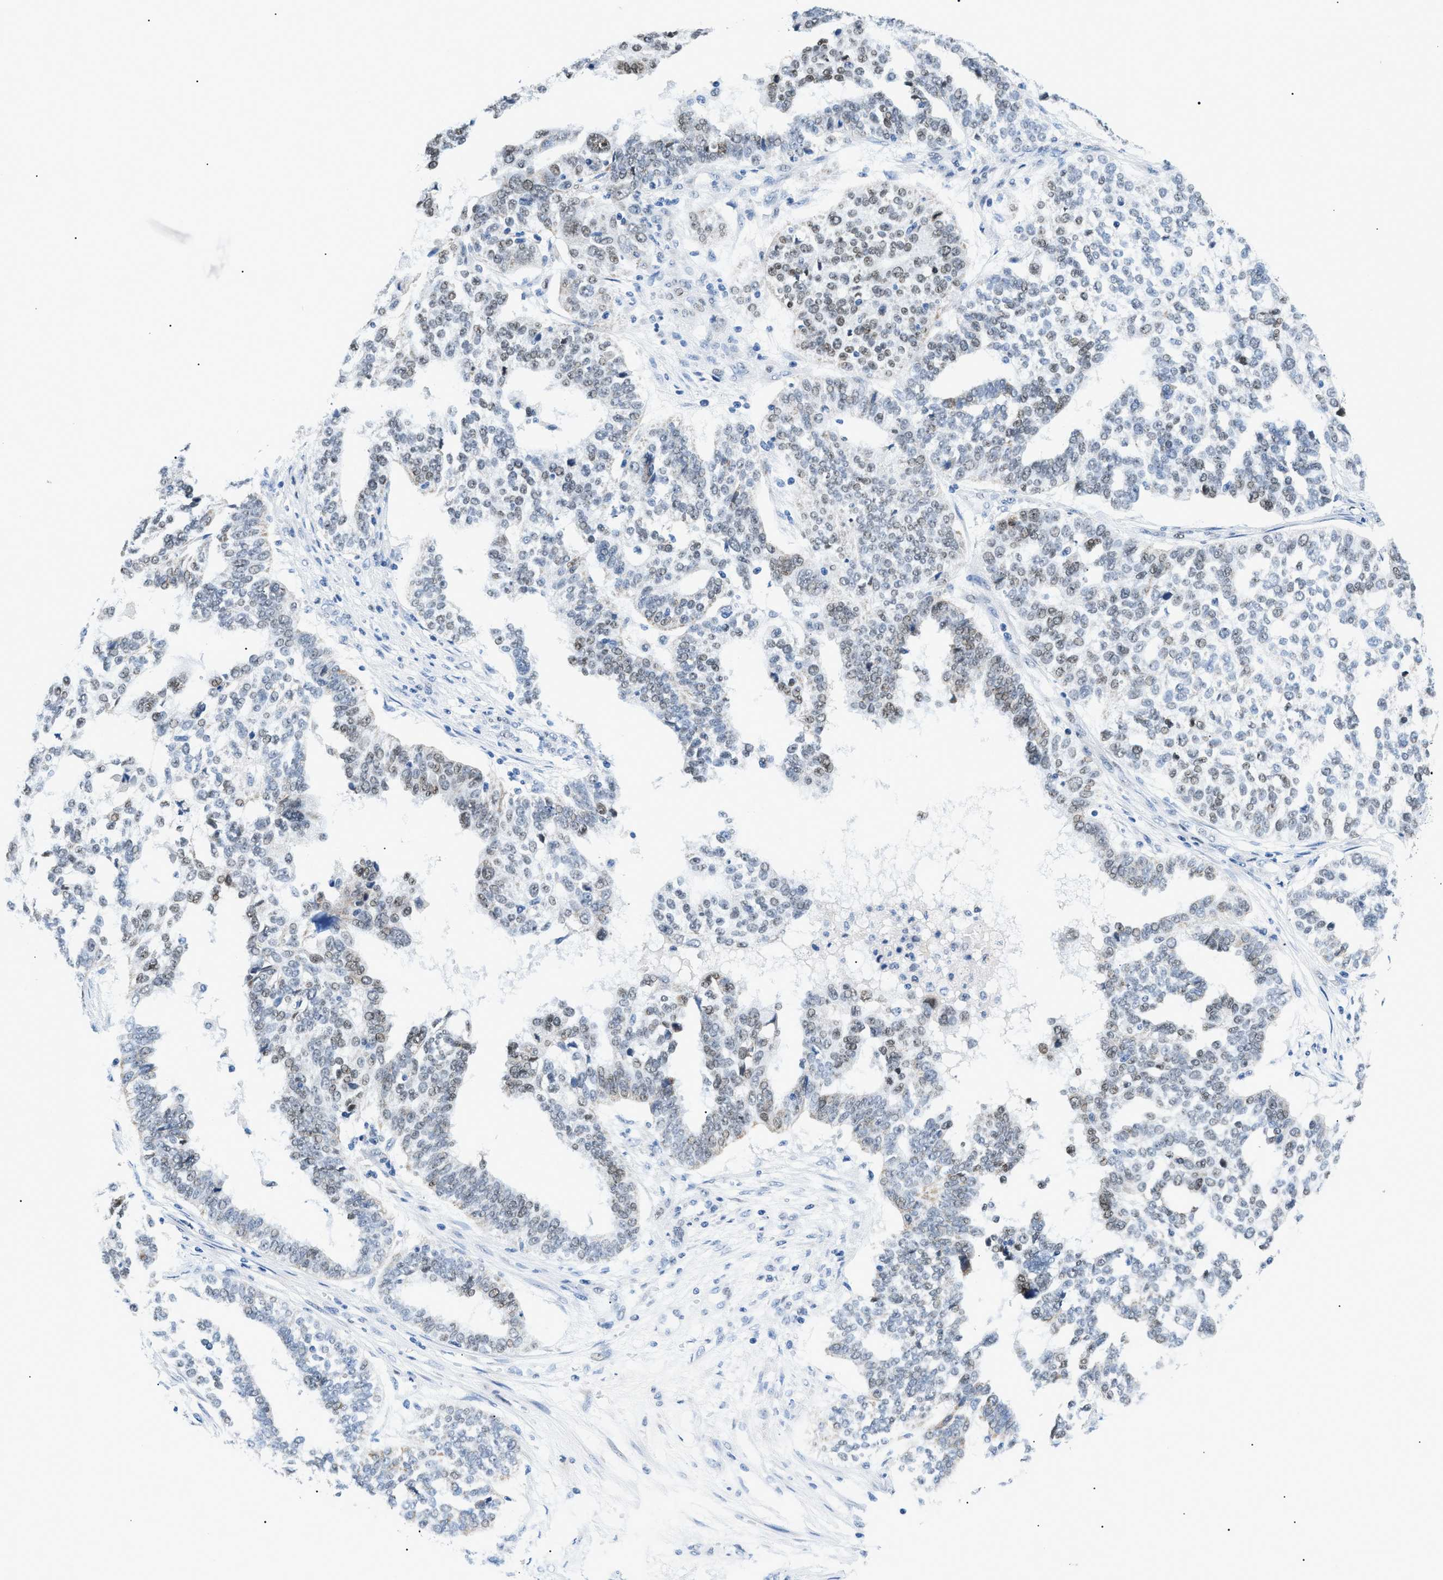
{"staining": {"intensity": "weak", "quantity": "25%-75%", "location": "cytoplasmic/membranous,nuclear"}, "tissue": "ovarian cancer", "cell_type": "Tumor cells", "image_type": "cancer", "snomed": [{"axis": "morphology", "description": "Cystadenocarcinoma, serous, NOS"}, {"axis": "topography", "description": "Ovary"}], "caption": "Human ovarian cancer (serous cystadenocarcinoma) stained for a protein (brown) demonstrates weak cytoplasmic/membranous and nuclear positive staining in about 25%-75% of tumor cells.", "gene": "SMARCC1", "patient": {"sex": "female", "age": 59}}